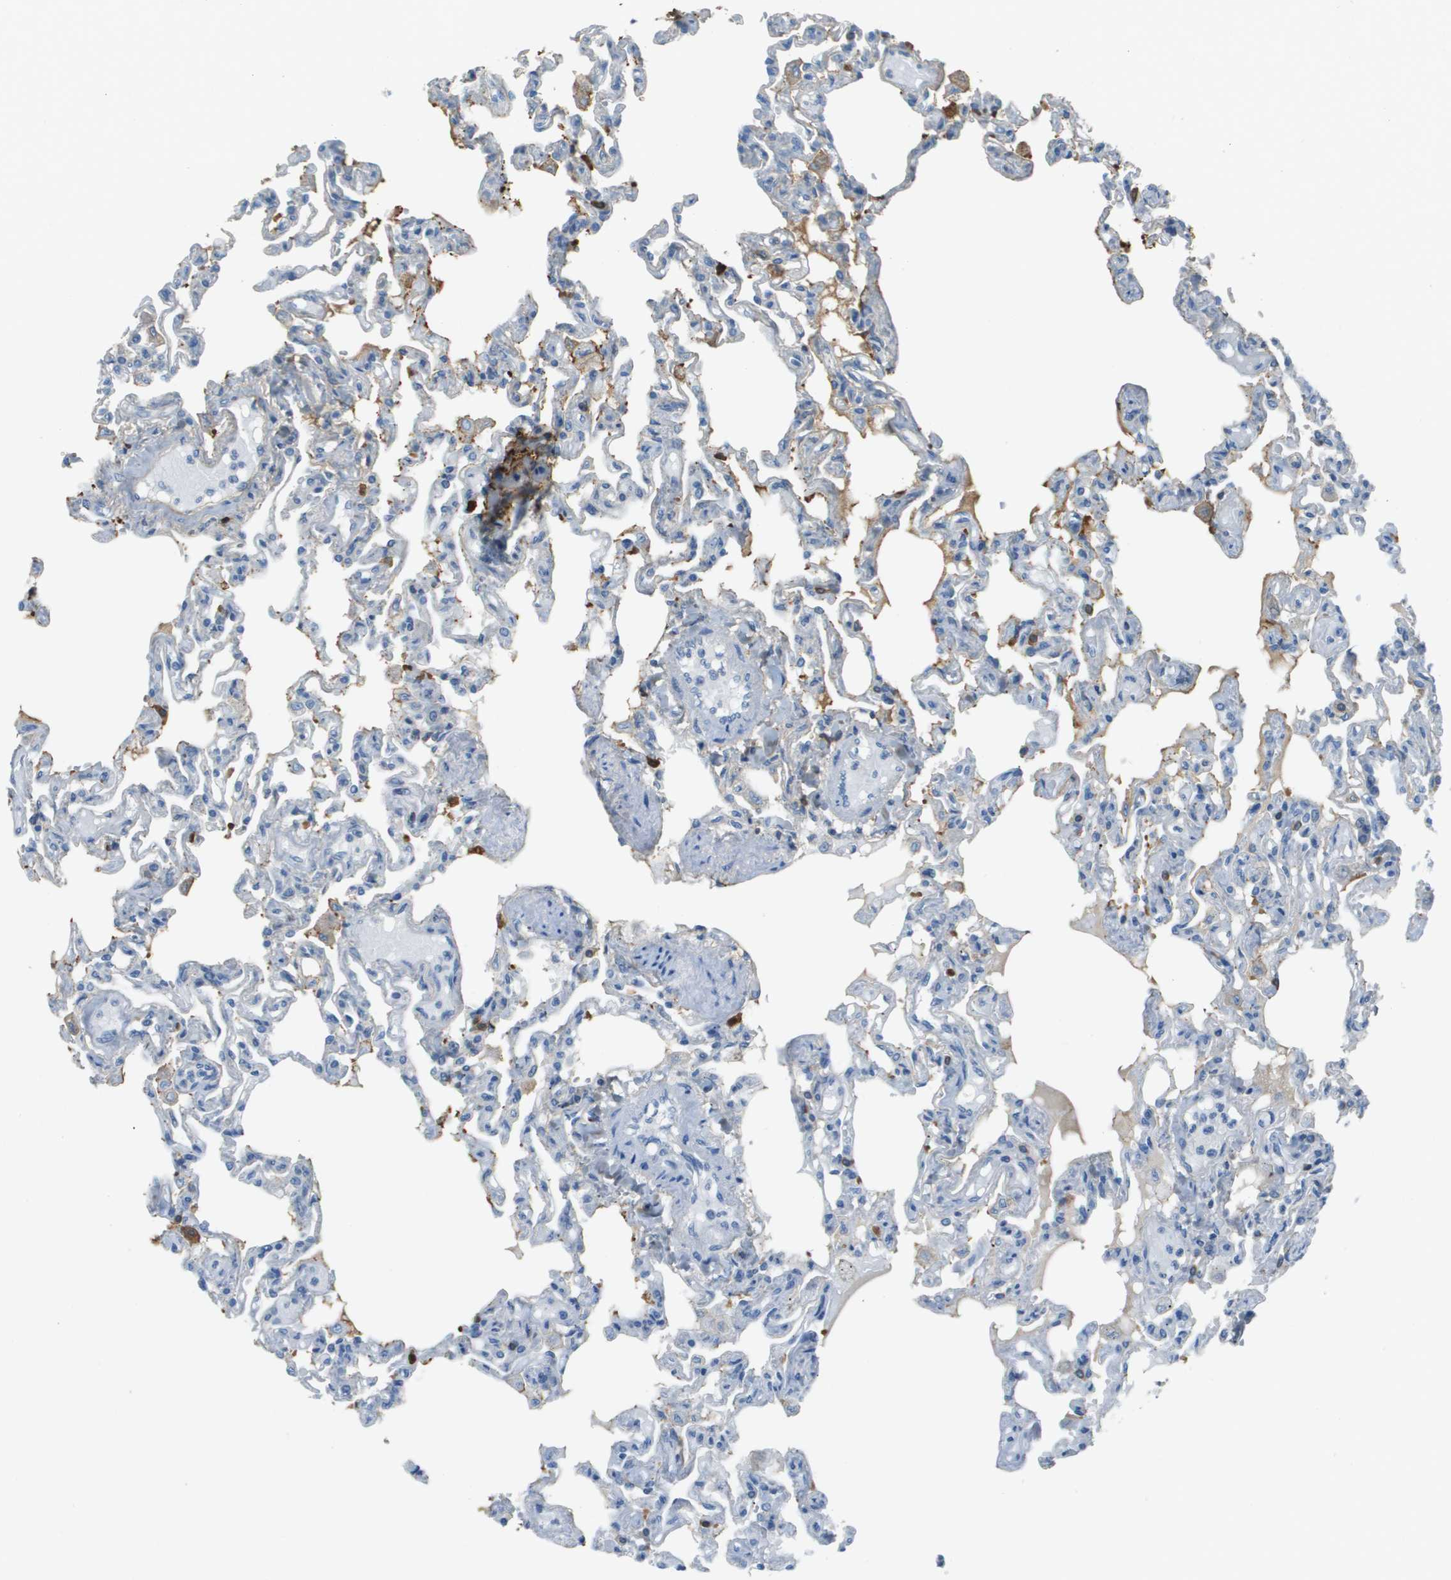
{"staining": {"intensity": "negative", "quantity": "none", "location": "none"}, "tissue": "lung", "cell_type": "Alveolar cells", "image_type": "normal", "snomed": [{"axis": "morphology", "description": "Normal tissue, NOS"}, {"axis": "topography", "description": "Lung"}], "caption": "This is an immunohistochemistry image of unremarkable human lung. There is no expression in alveolar cells.", "gene": "DCN", "patient": {"sex": "male", "age": 21}}